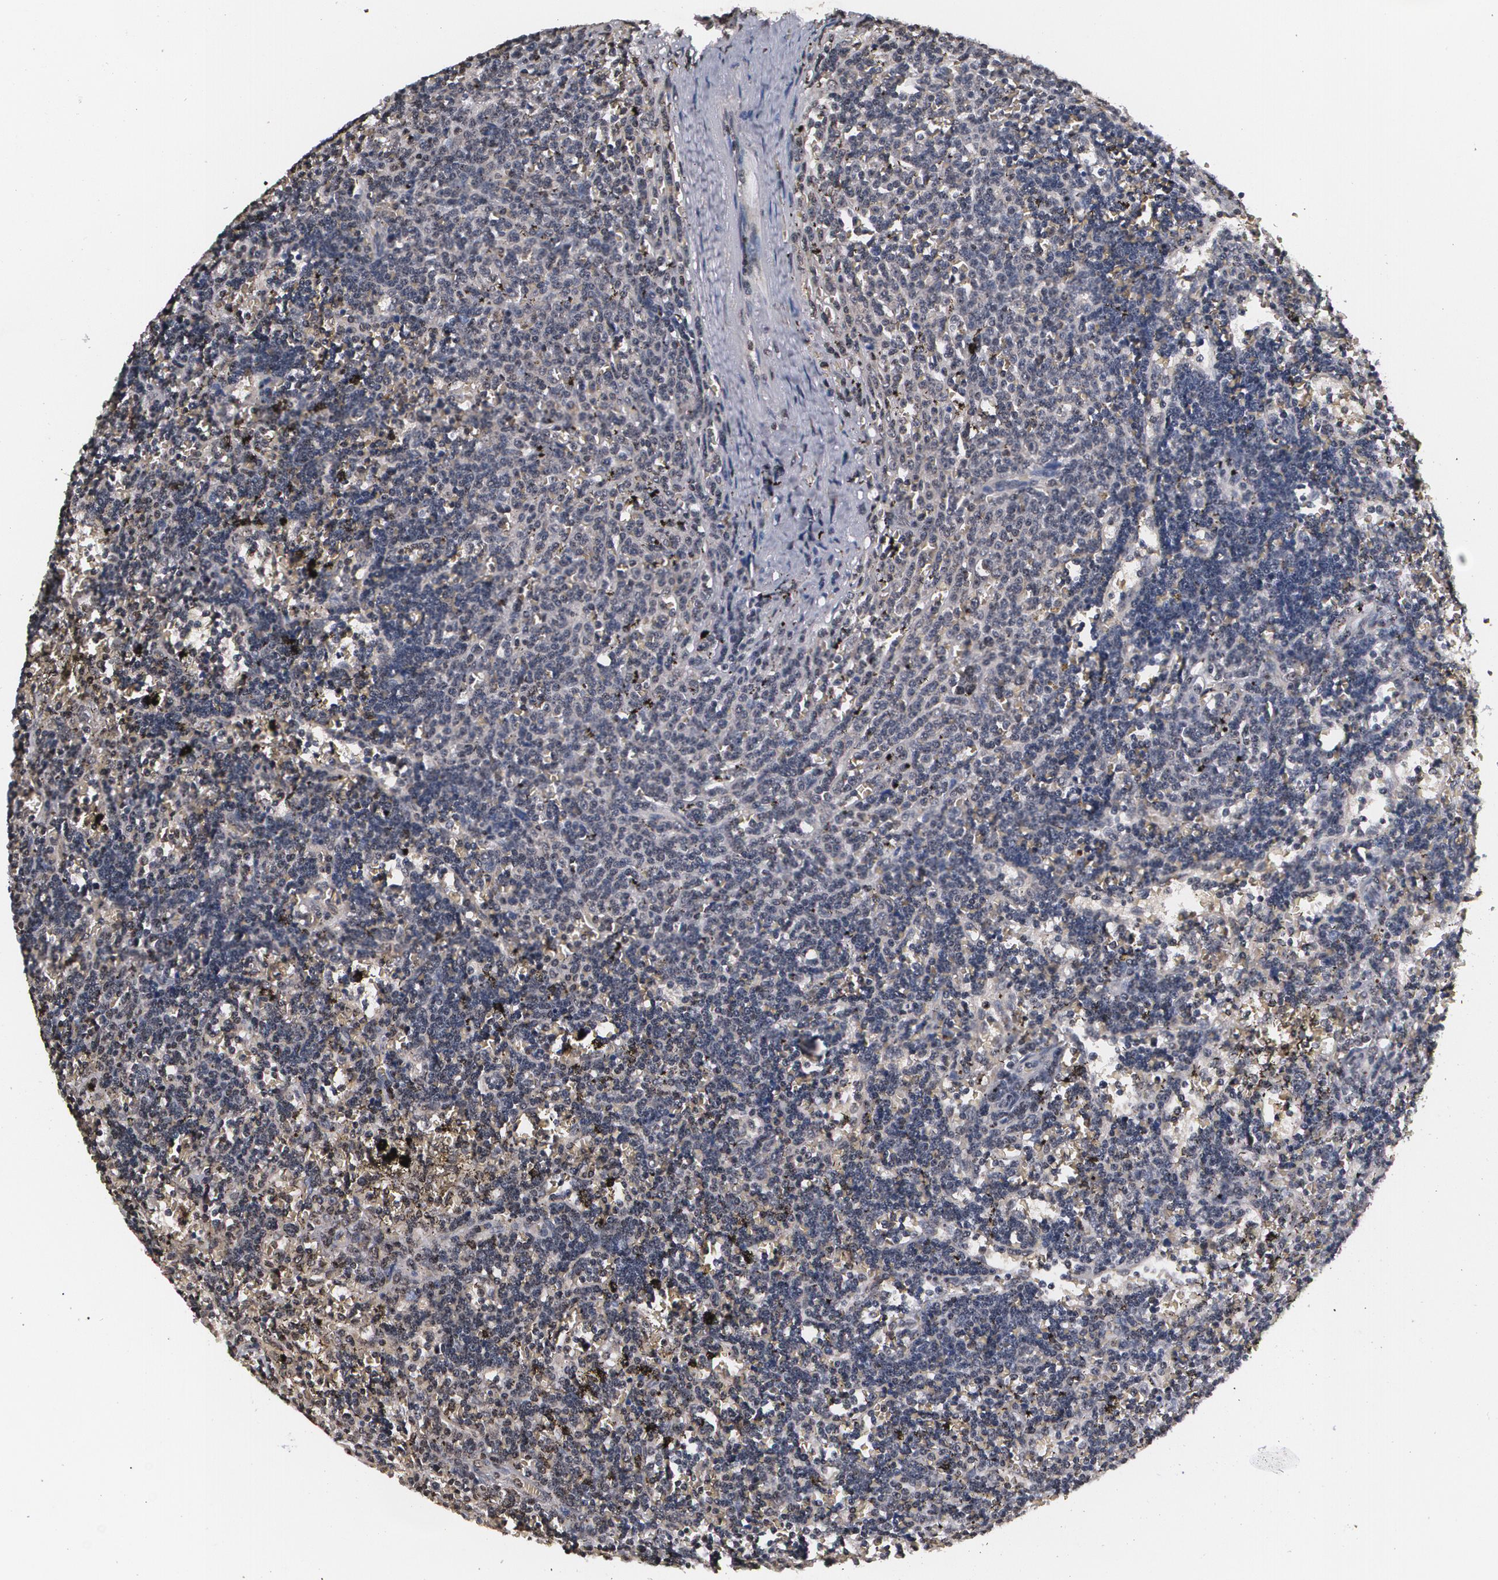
{"staining": {"intensity": "weak", "quantity": "25%-75%", "location": "cytoplasmic/membranous"}, "tissue": "lymphoma", "cell_type": "Tumor cells", "image_type": "cancer", "snomed": [{"axis": "morphology", "description": "Malignant lymphoma, non-Hodgkin's type, Low grade"}, {"axis": "topography", "description": "Spleen"}], "caption": "Immunohistochemistry (IHC) image of neoplastic tissue: human lymphoma stained using immunohistochemistry (IHC) exhibits low levels of weak protein expression localized specifically in the cytoplasmic/membranous of tumor cells, appearing as a cytoplasmic/membranous brown color.", "gene": "MVP", "patient": {"sex": "male", "age": 60}}